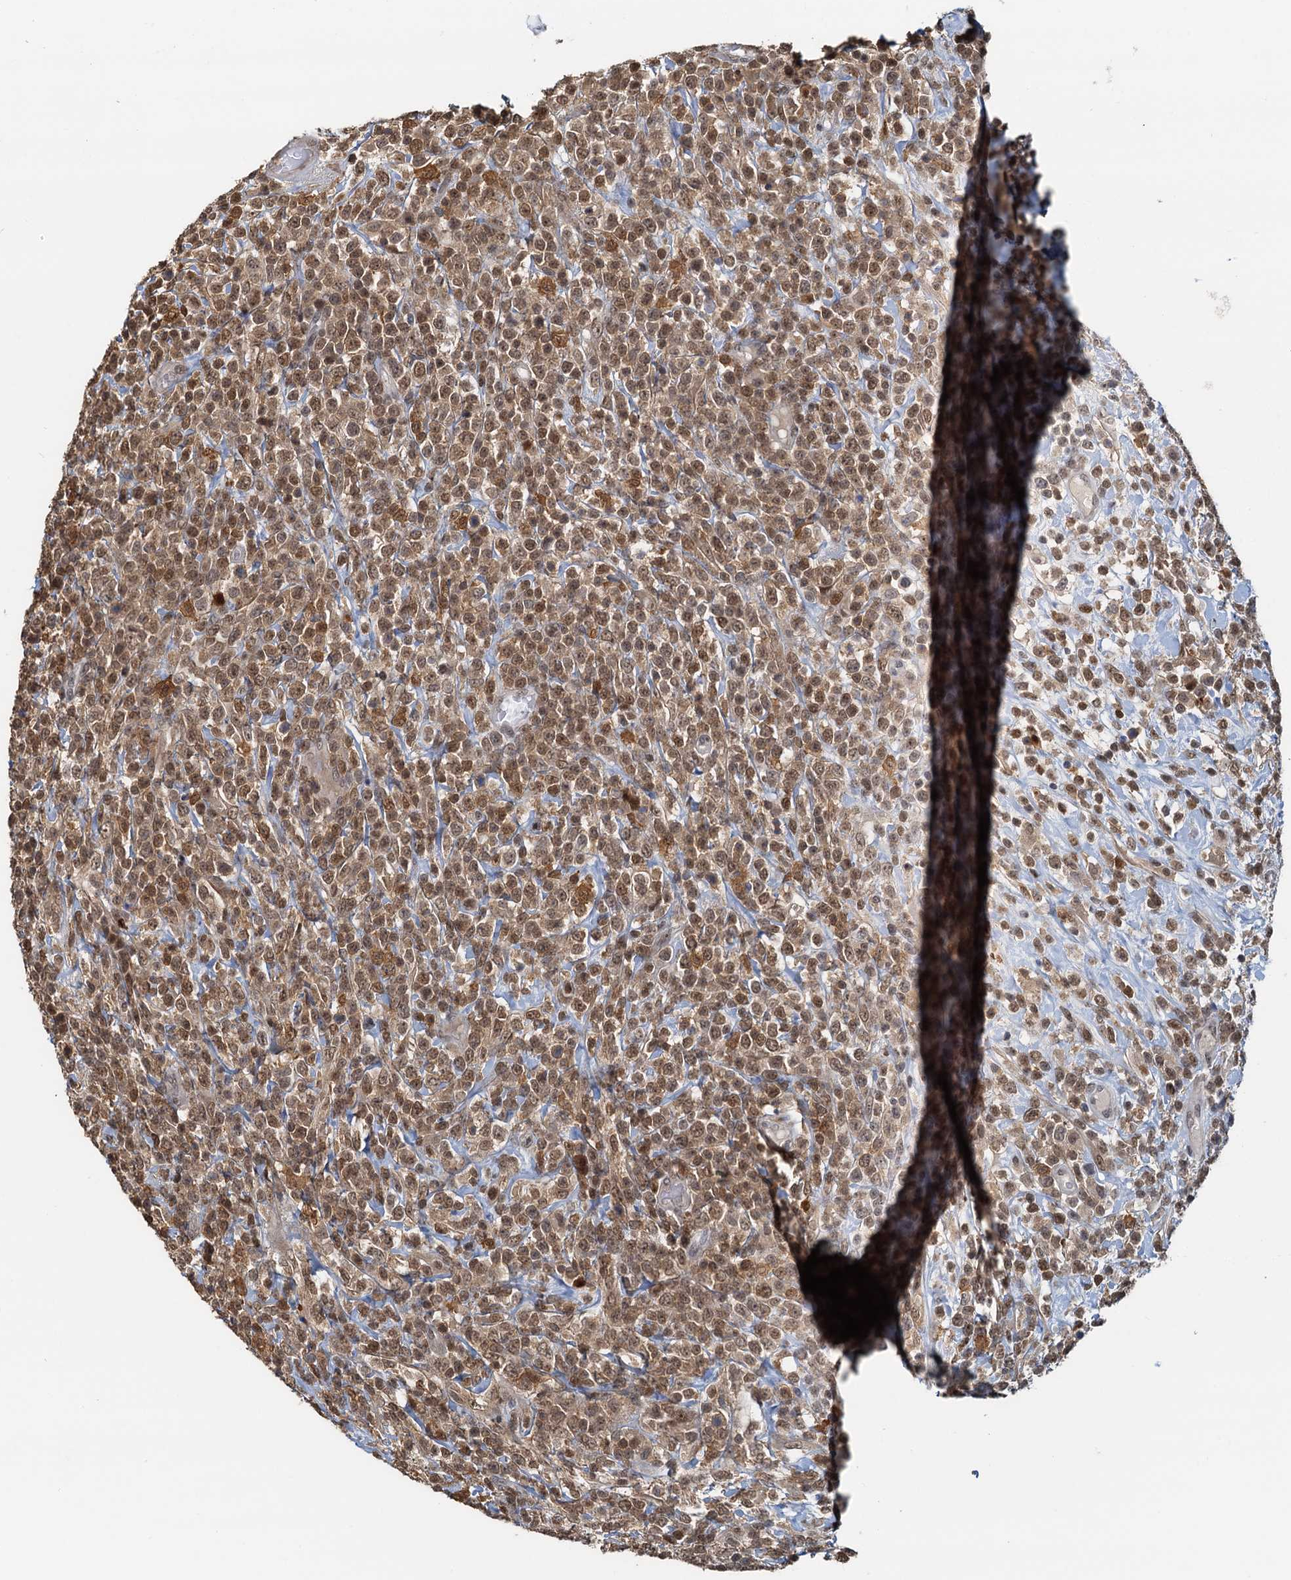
{"staining": {"intensity": "moderate", "quantity": ">75%", "location": "cytoplasmic/membranous,nuclear"}, "tissue": "lymphoma", "cell_type": "Tumor cells", "image_type": "cancer", "snomed": [{"axis": "morphology", "description": "Malignant lymphoma, non-Hodgkin's type, High grade"}, {"axis": "topography", "description": "Colon"}], "caption": "The histopathology image demonstrates staining of lymphoma, revealing moderate cytoplasmic/membranous and nuclear protein expression (brown color) within tumor cells.", "gene": "SPINDOC", "patient": {"sex": "female", "age": 53}}